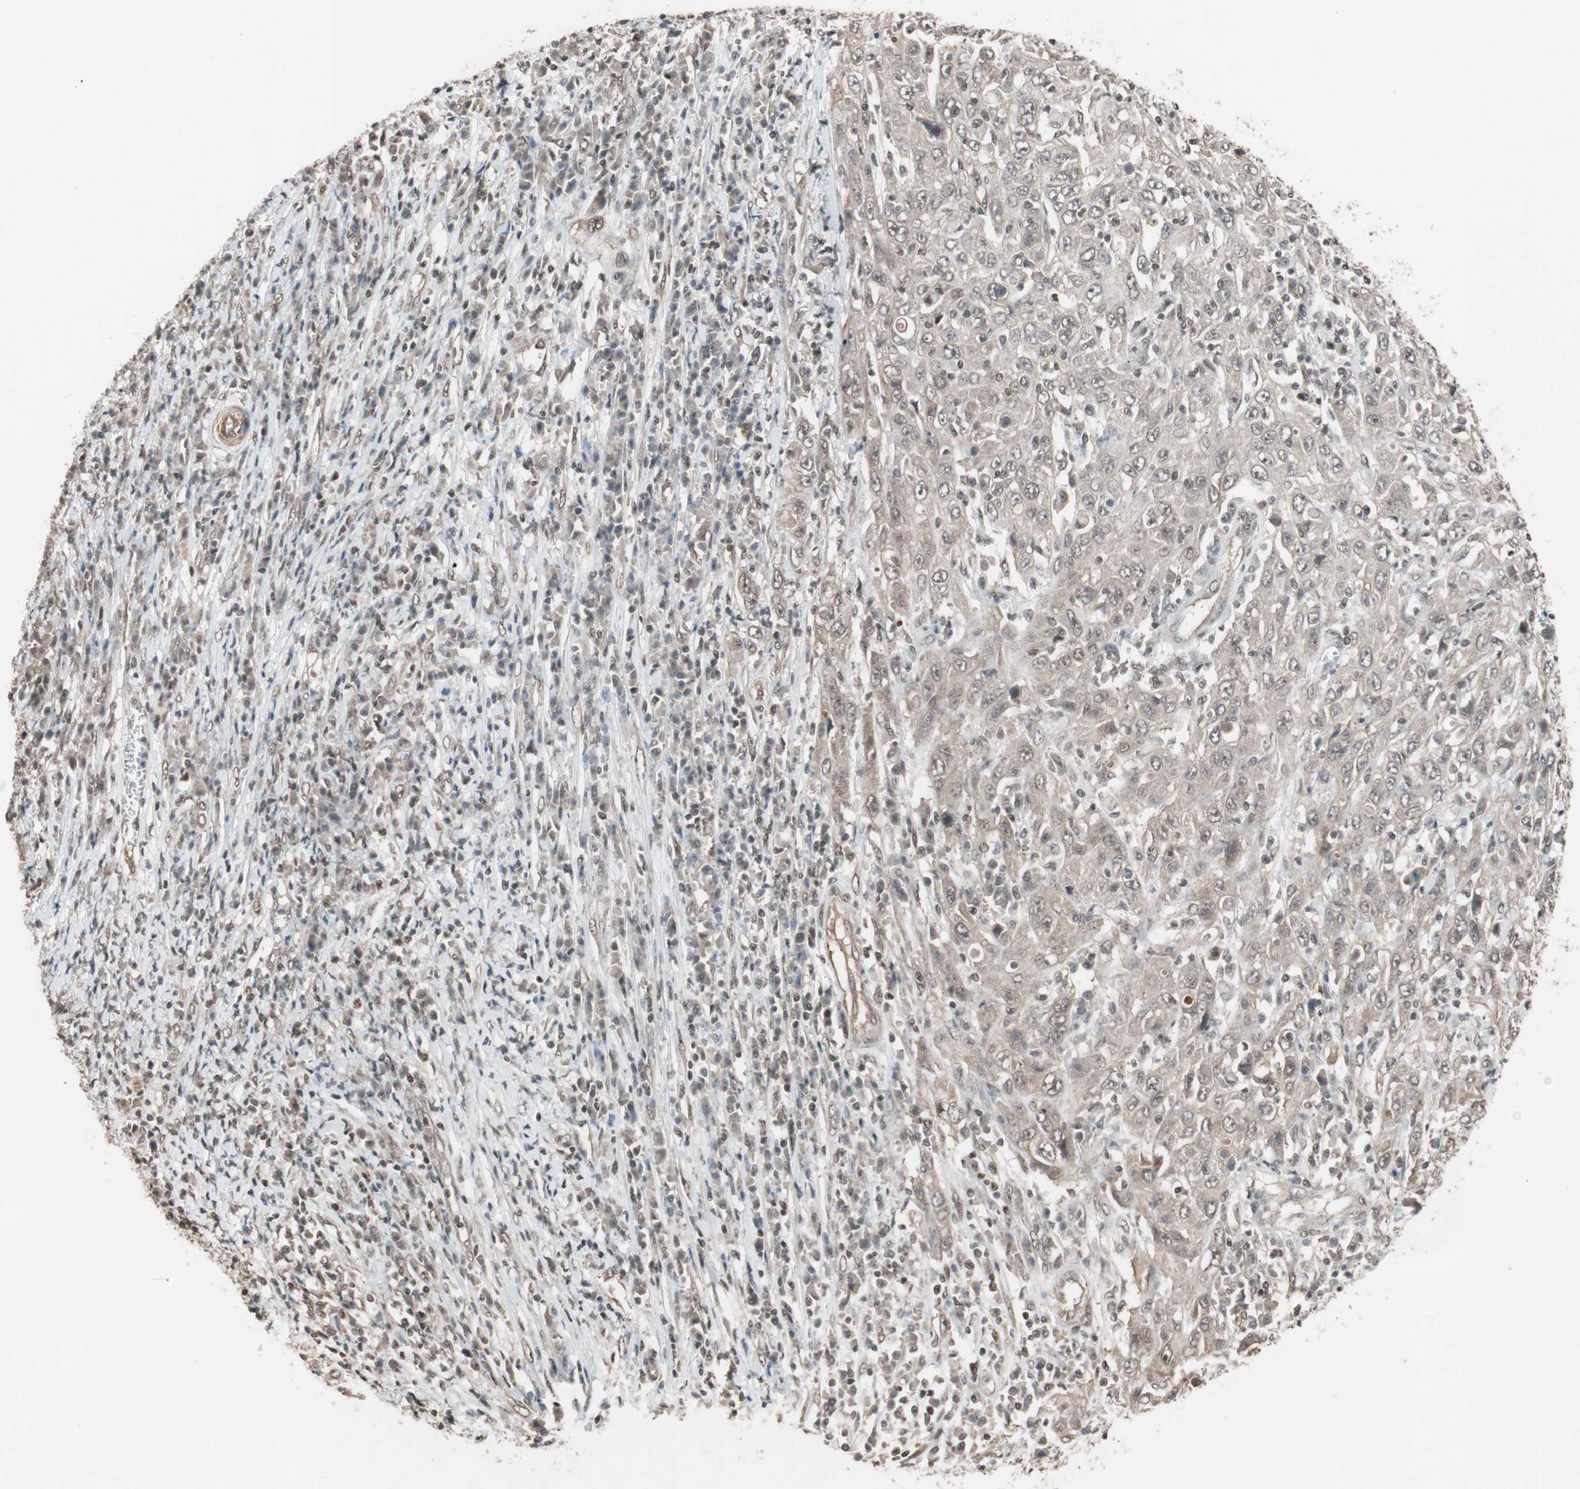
{"staining": {"intensity": "weak", "quantity": "<25%", "location": "cytoplasmic/membranous"}, "tissue": "cervical cancer", "cell_type": "Tumor cells", "image_type": "cancer", "snomed": [{"axis": "morphology", "description": "Squamous cell carcinoma, NOS"}, {"axis": "topography", "description": "Cervix"}], "caption": "Human cervical squamous cell carcinoma stained for a protein using immunohistochemistry demonstrates no staining in tumor cells.", "gene": "DRAP1", "patient": {"sex": "female", "age": 46}}